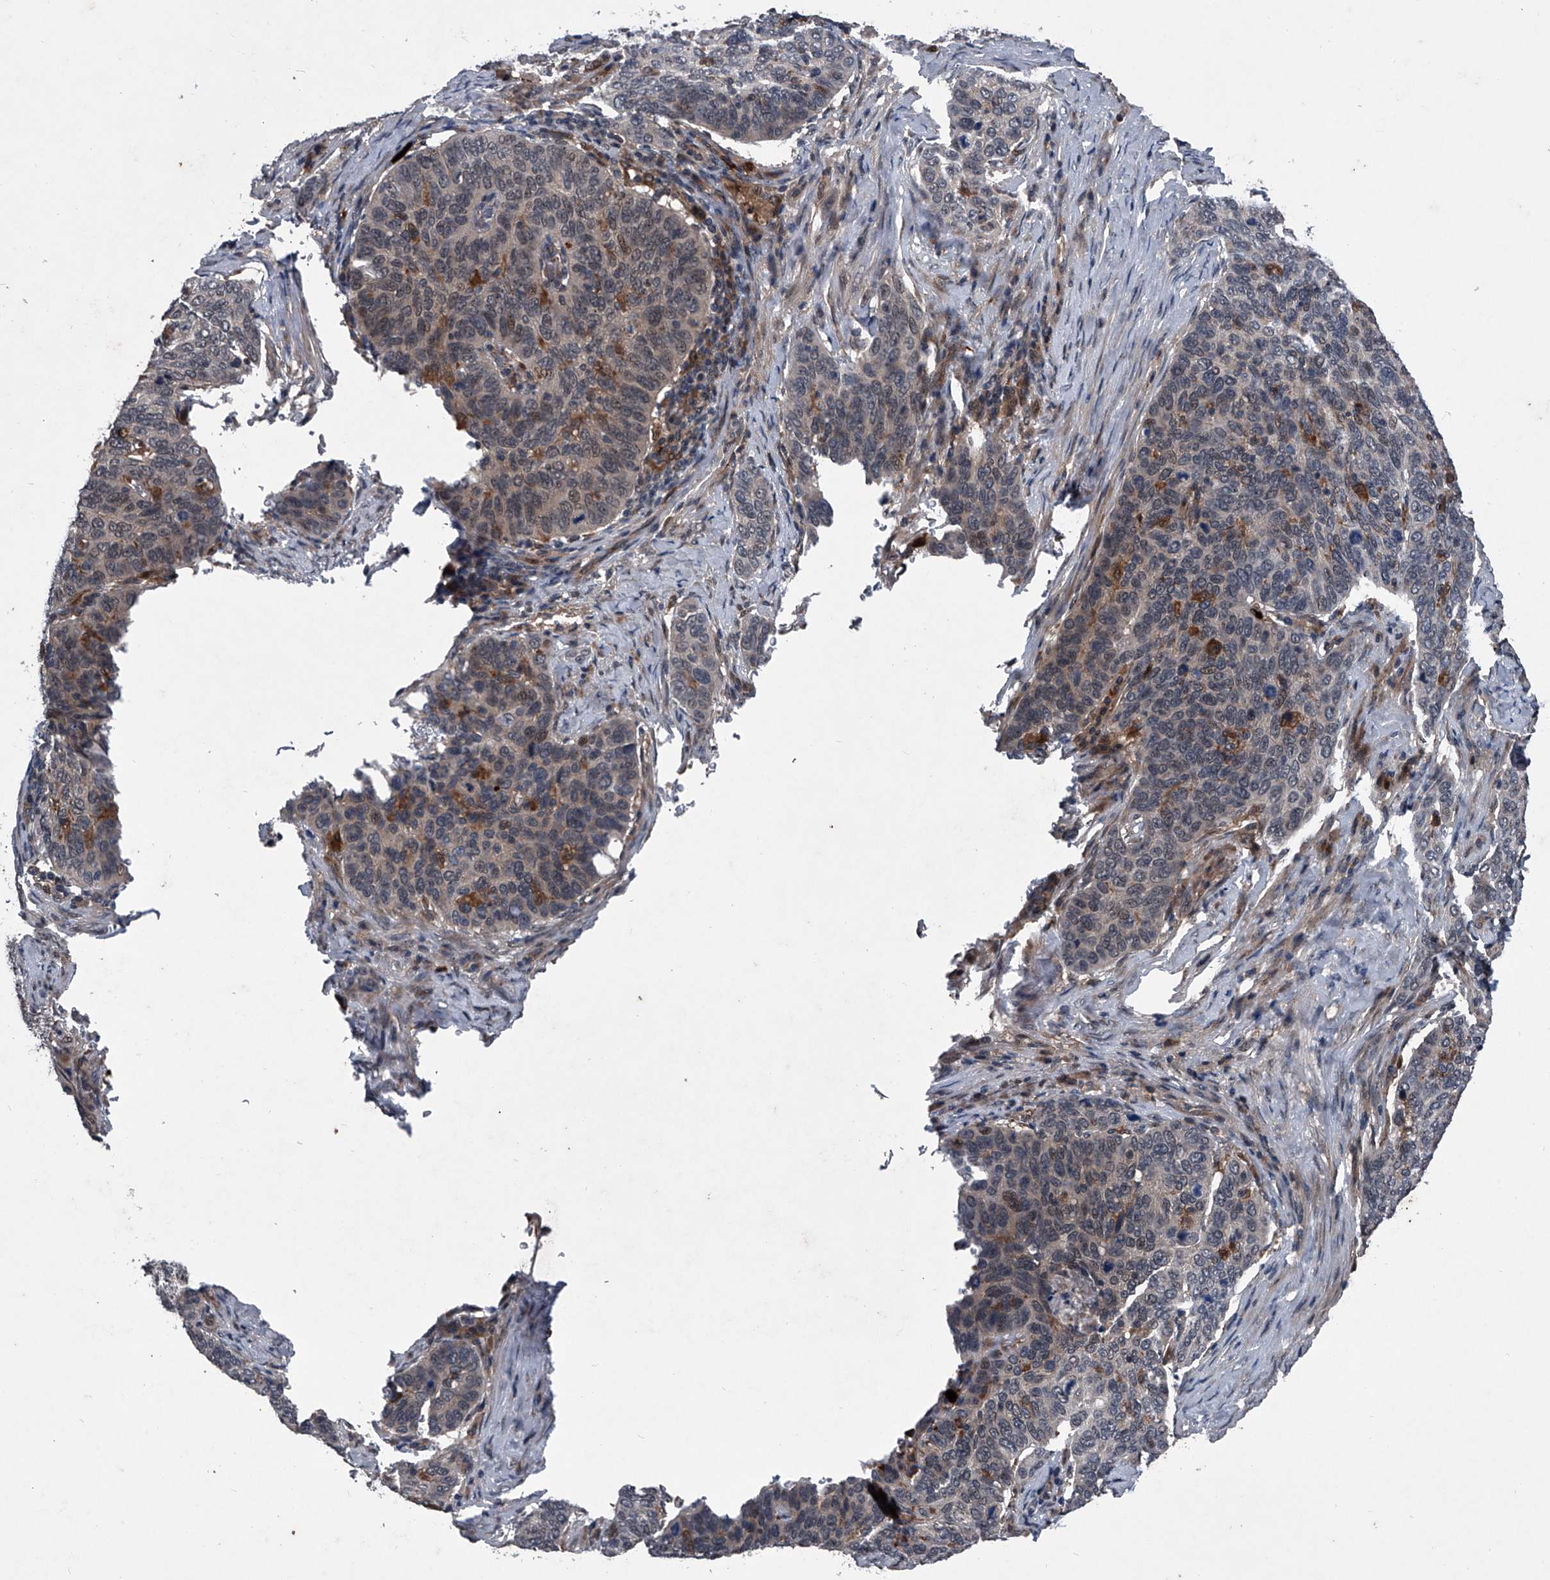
{"staining": {"intensity": "weak", "quantity": "25%-75%", "location": "cytoplasmic/membranous,nuclear"}, "tissue": "cervical cancer", "cell_type": "Tumor cells", "image_type": "cancer", "snomed": [{"axis": "morphology", "description": "Squamous cell carcinoma, NOS"}, {"axis": "topography", "description": "Cervix"}], "caption": "Cervical cancer (squamous cell carcinoma) was stained to show a protein in brown. There is low levels of weak cytoplasmic/membranous and nuclear positivity in approximately 25%-75% of tumor cells. (Brightfield microscopy of DAB IHC at high magnification).", "gene": "MAPKAP1", "patient": {"sex": "female", "age": 60}}